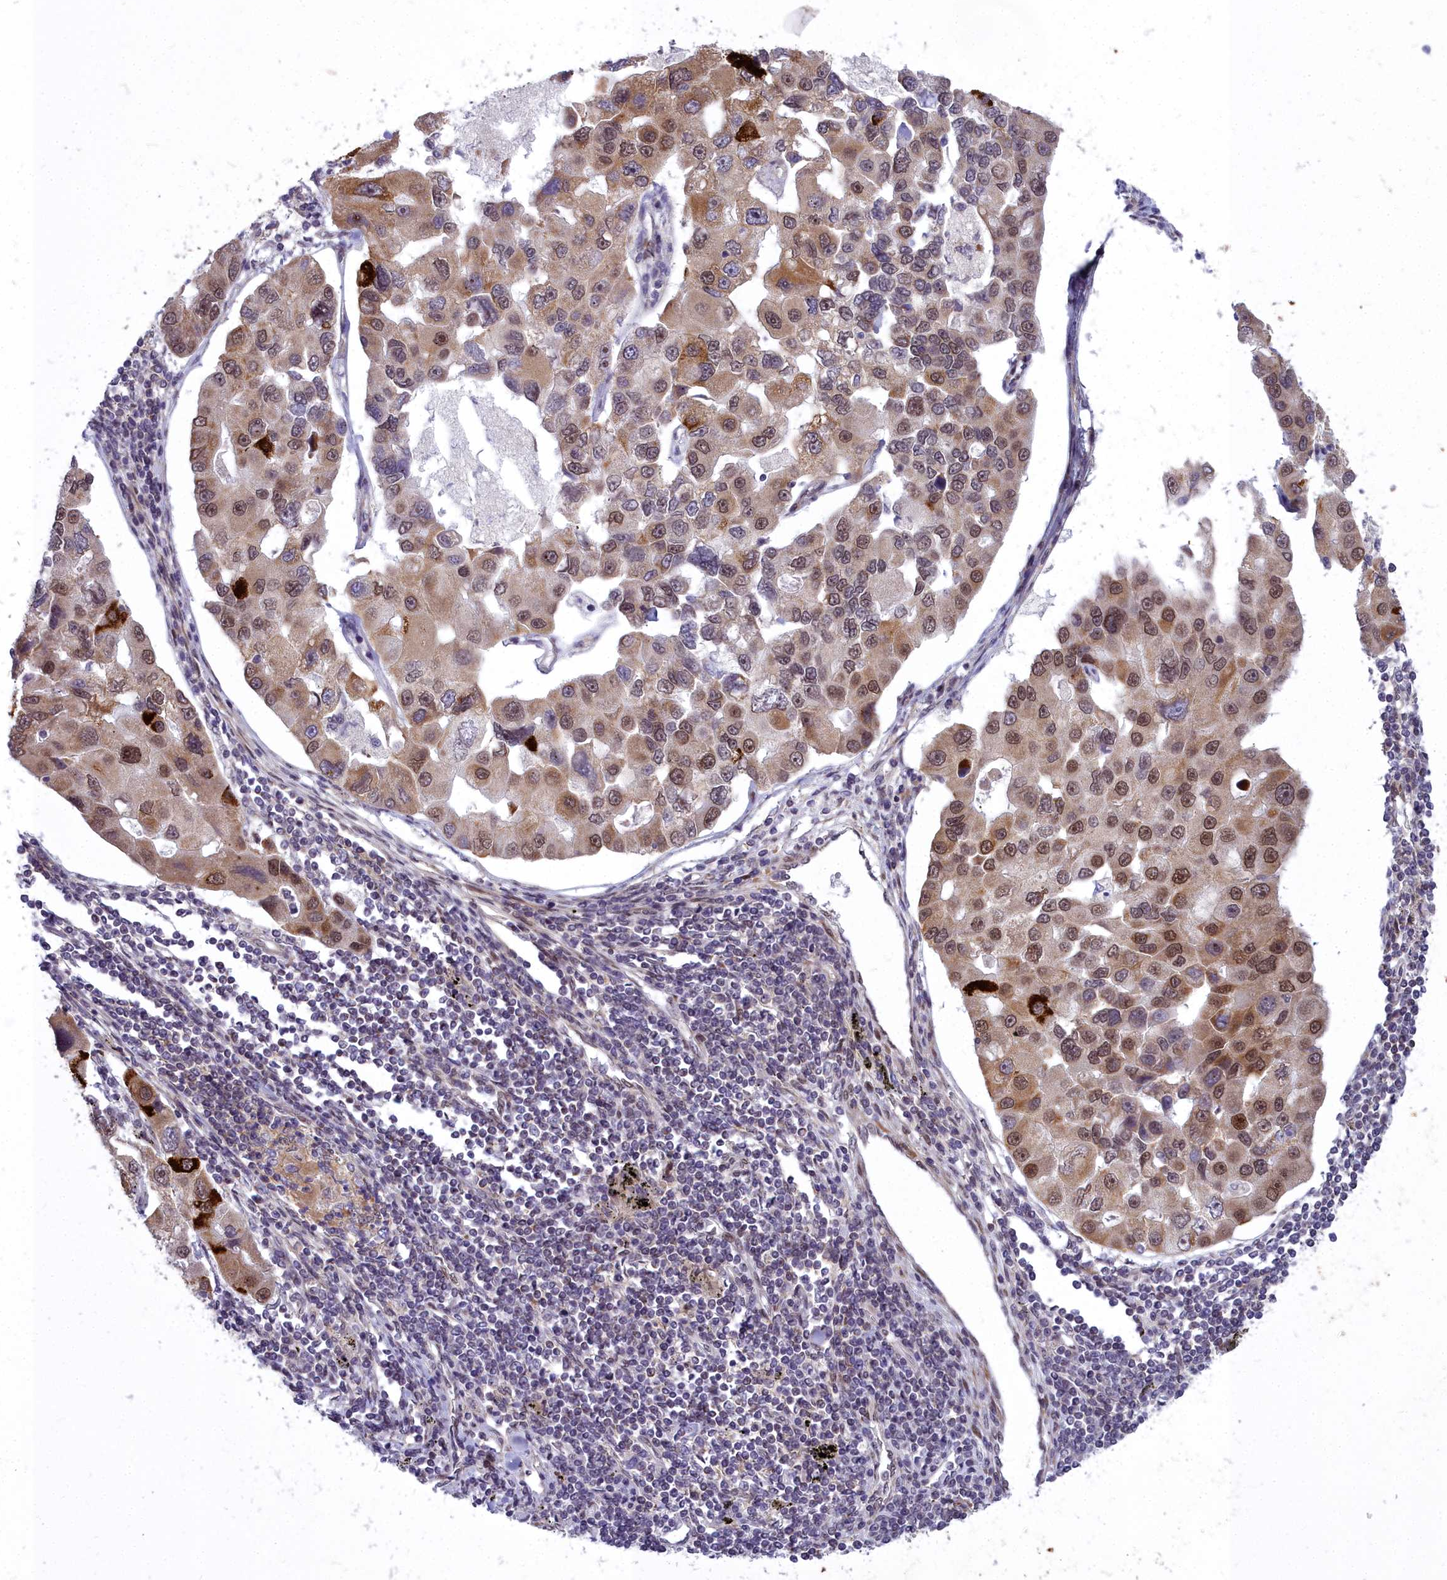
{"staining": {"intensity": "moderate", "quantity": "25%-75%", "location": "cytoplasmic/membranous,nuclear"}, "tissue": "lung cancer", "cell_type": "Tumor cells", "image_type": "cancer", "snomed": [{"axis": "morphology", "description": "Adenocarcinoma, NOS"}, {"axis": "topography", "description": "Lung"}], "caption": "Protein staining demonstrates moderate cytoplasmic/membranous and nuclear expression in about 25%-75% of tumor cells in adenocarcinoma (lung).", "gene": "ABCB8", "patient": {"sex": "female", "age": 54}}